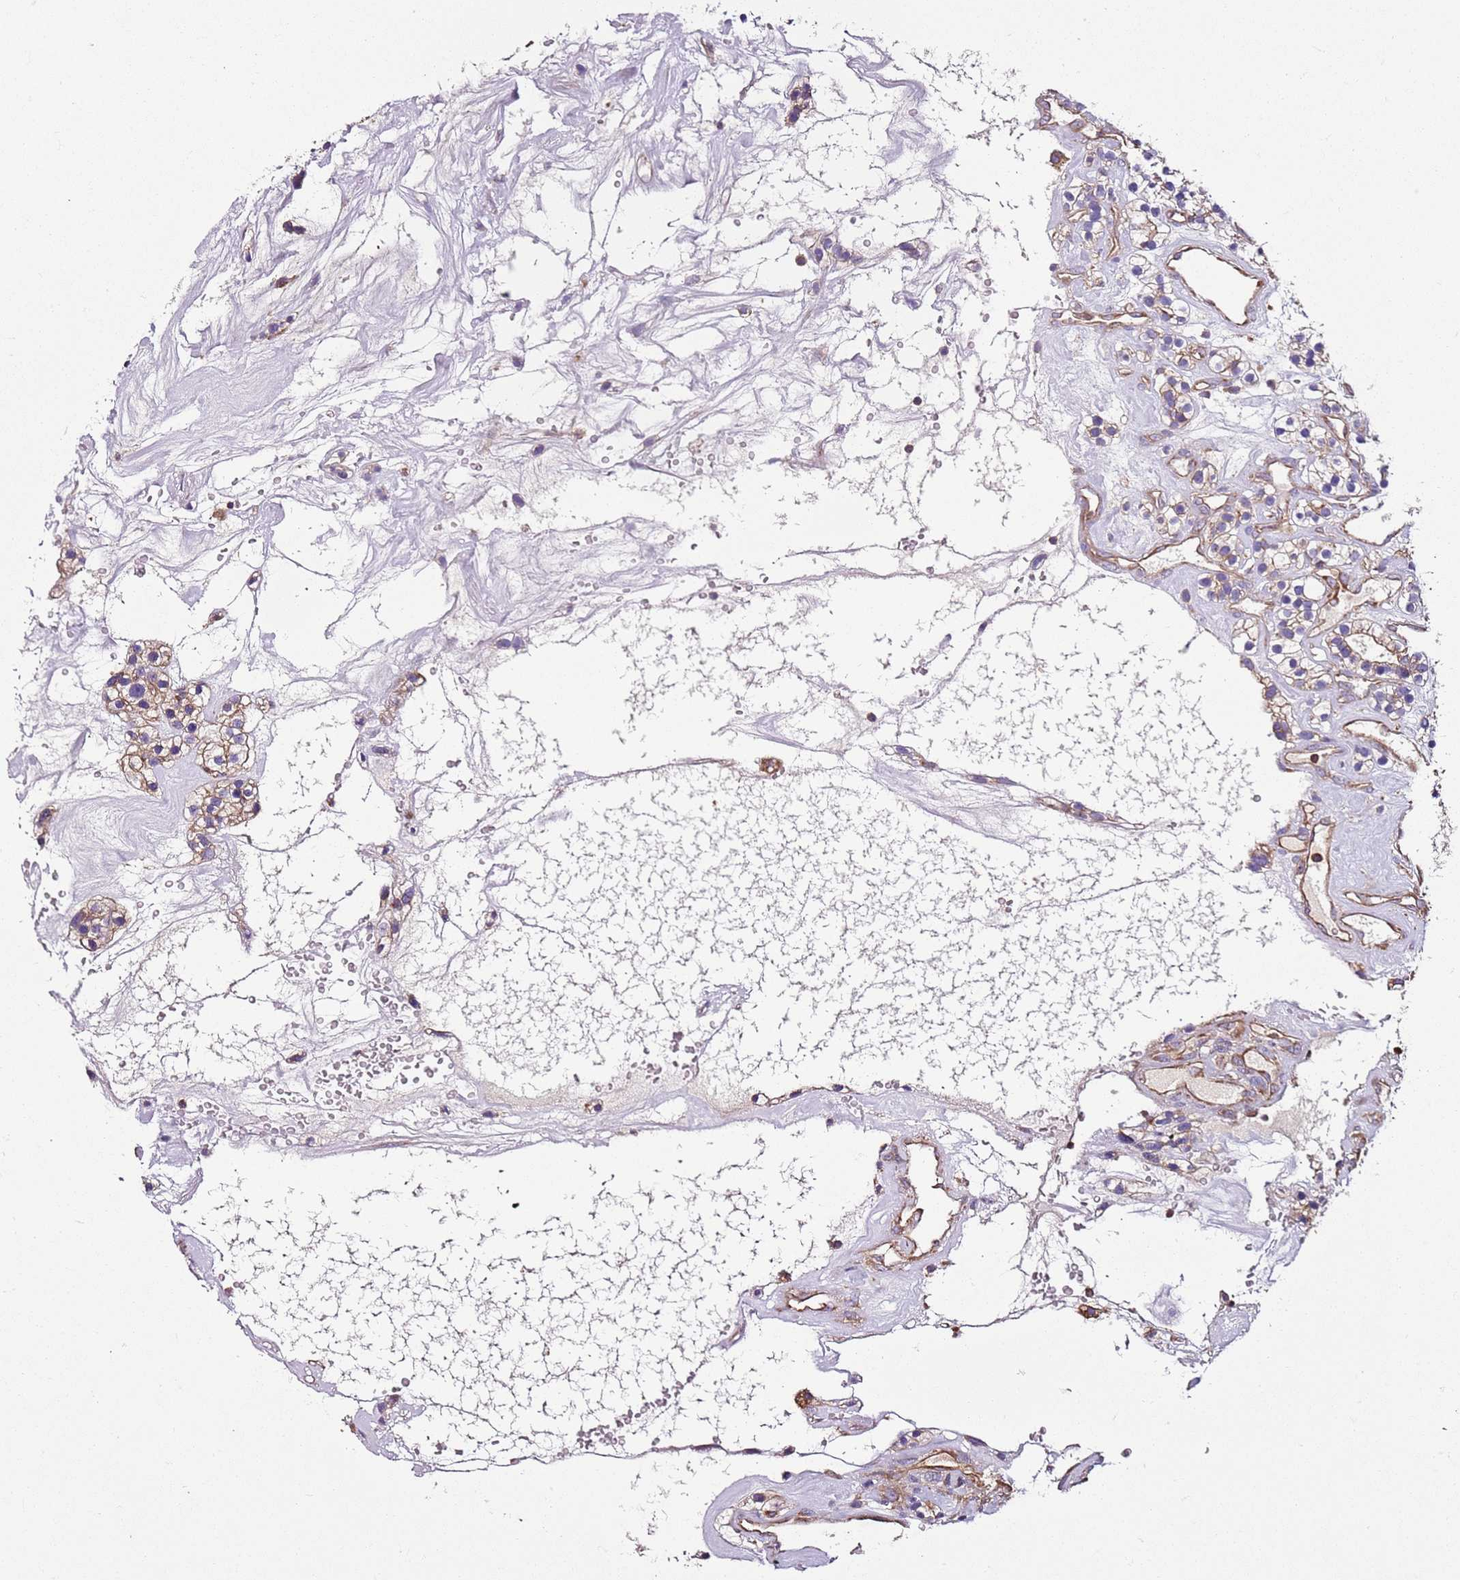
{"staining": {"intensity": "weak", "quantity": "25%-75%", "location": "cytoplasmic/membranous"}, "tissue": "renal cancer", "cell_type": "Tumor cells", "image_type": "cancer", "snomed": [{"axis": "morphology", "description": "Adenocarcinoma, NOS"}, {"axis": "topography", "description": "Kidney"}], "caption": "IHC photomicrograph of adenocarcinoma (renal) stained for a protein (brown), which exhibits low levels of weak cytoplasmic/membranous expression in about 25%-75% of tumor cells.", "gene": "RMND5A", "patient": {"sex": "female", "age": 57}}